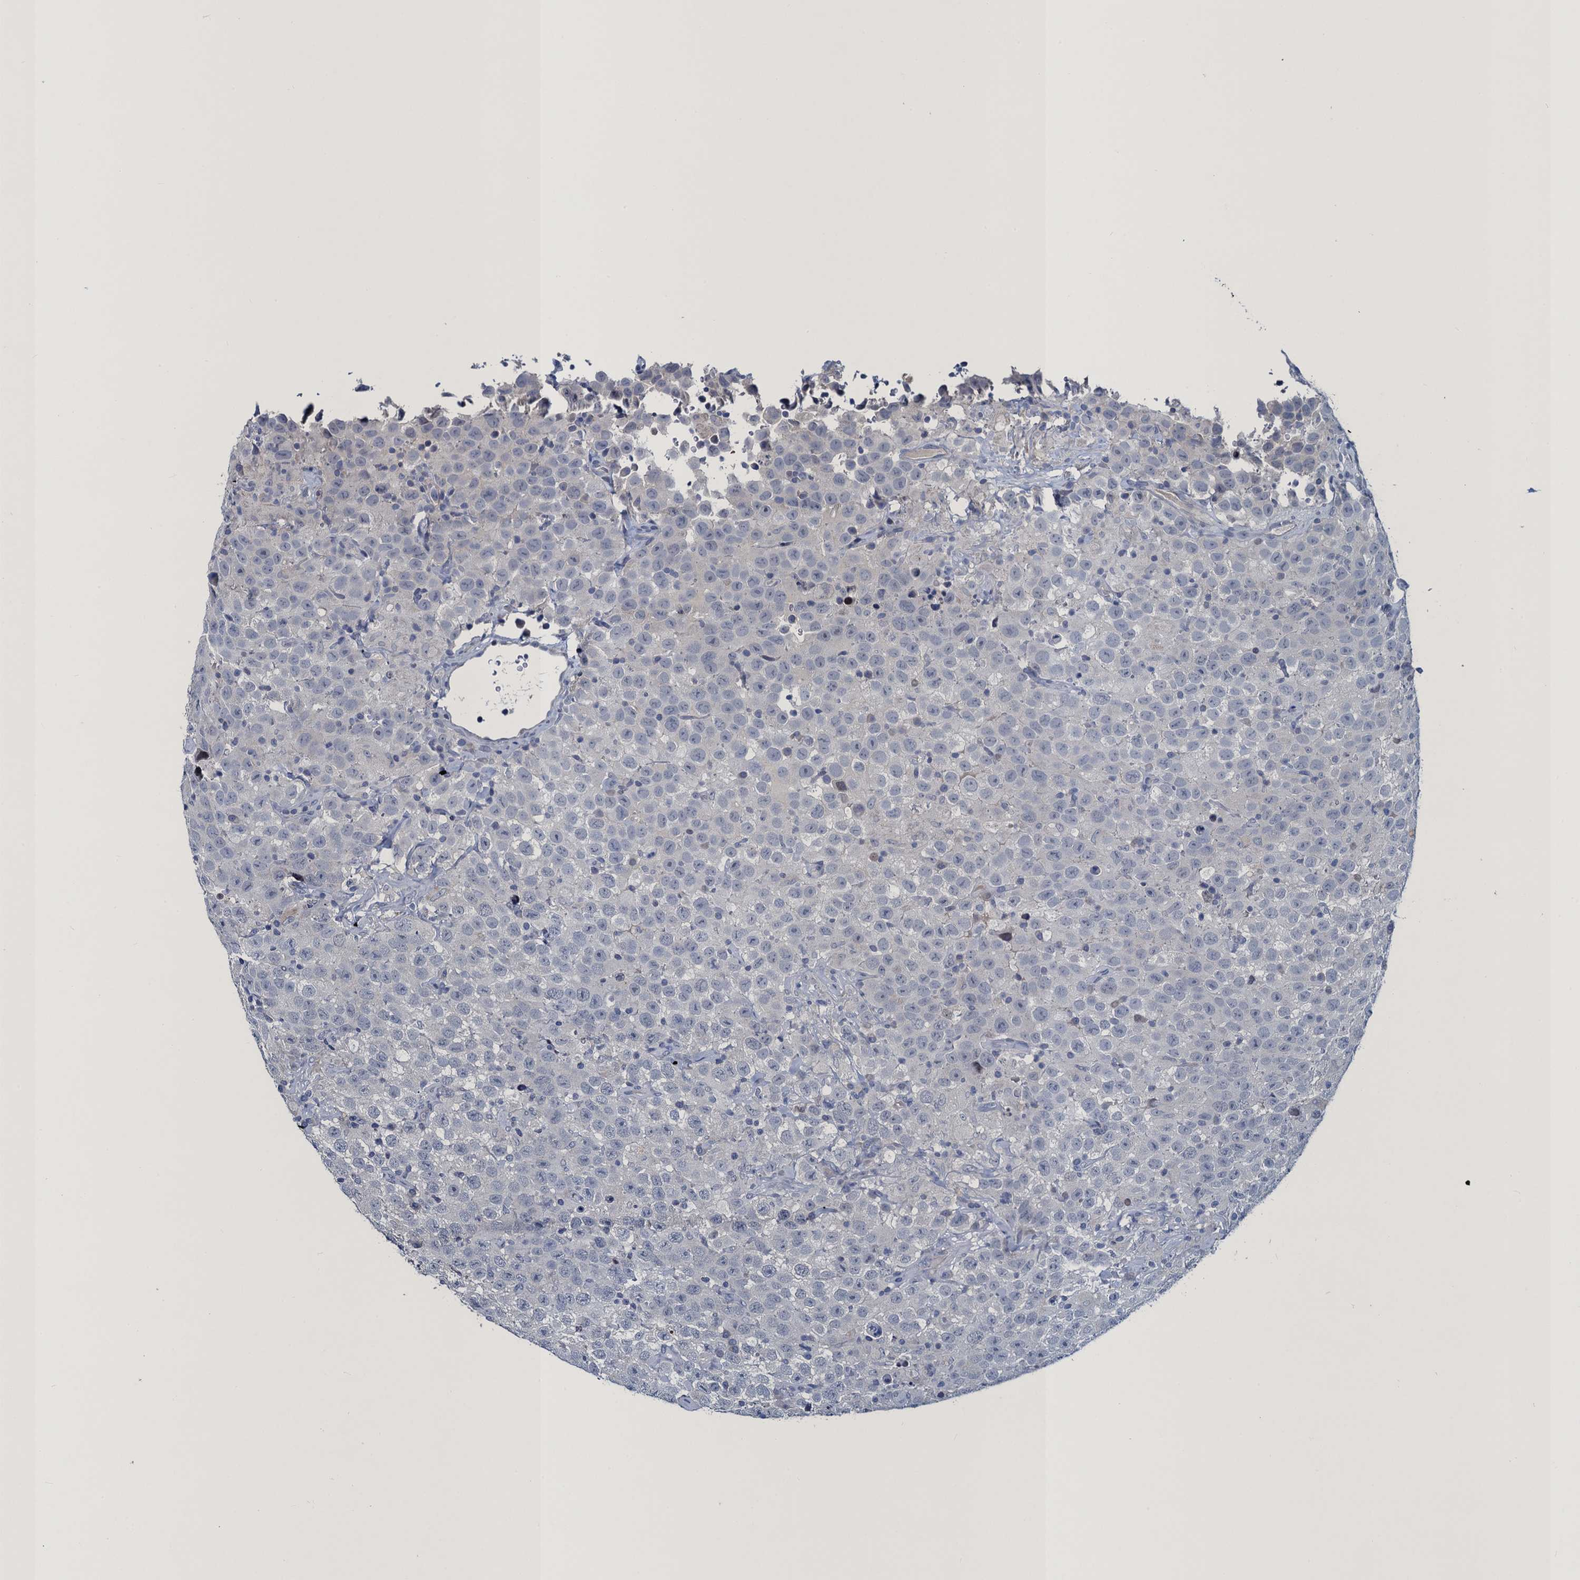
{"staining": {"intensity": "negative", "quantity": "none", "location": "none"}, "tissue": "testis cancer", "cell_type": "Tumor cells", "image_type": "cancer", "snomed": [{"axis": "morphology", "description": "Seminoma, NOS"}, {"axis": "topography", "description": "Testis"}], "caption": "Tumor cells show no significant protein staining in testis cancer.", "gene": "ATOSA", "patient": {"sex": "male", "age": 41}}